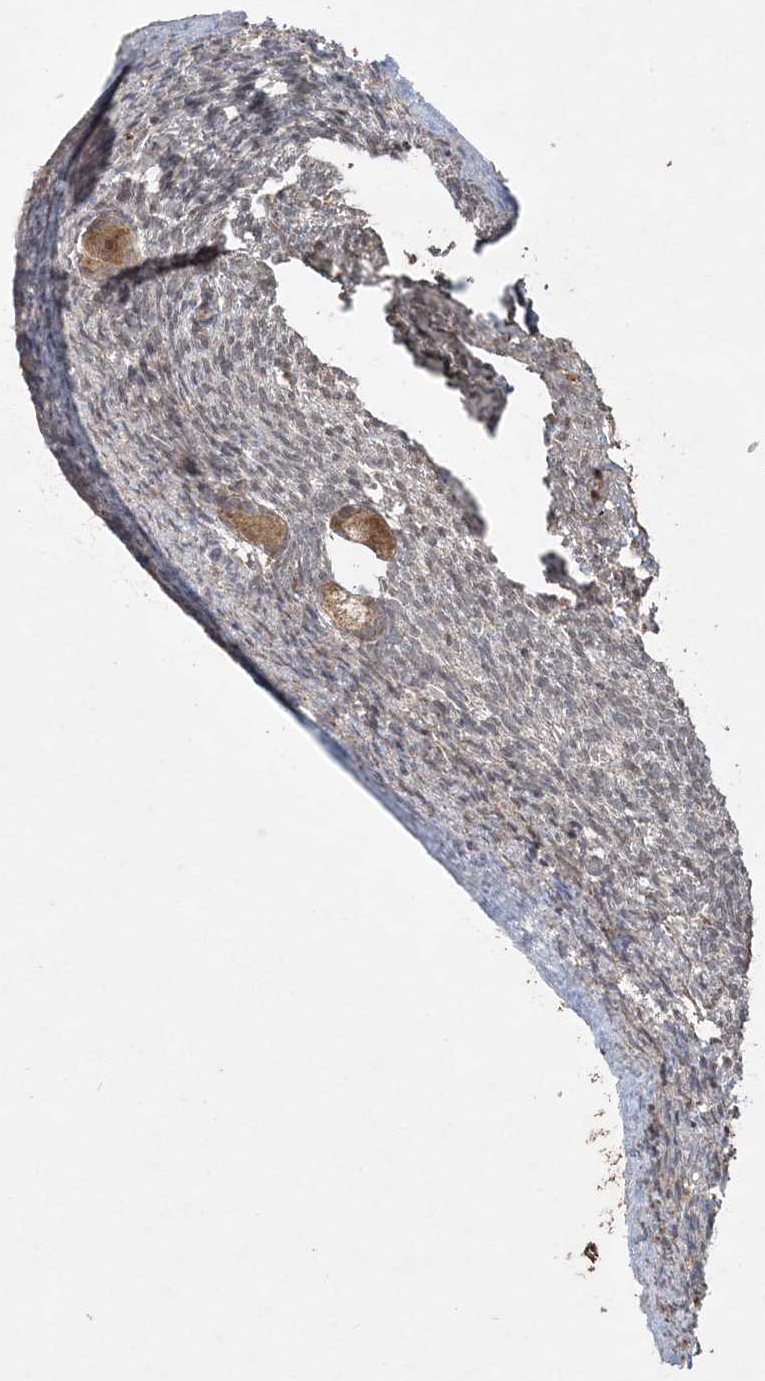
{"staining": {"intensity": "moderate", "quantity": ">75%", "location": "cytoplasmic/membranous"}, "tissue": "ovary", "cell_type": "Follicle cells", "image_type": "normal", "snomed": [{"axis": "morphology", "description": "Normal tissue, NOS"}, {"axis": "topography", "description": "Ovary"}], "caption": "Immunohistochemistry micrograph of unremarkable ovary stained for a protein (brown), which shows medium levels of moderate cytoplasmic/membranous staining in approximately >75% of follicle cells.", "gene": "SLU7", "patient": {"sex": "female", "age": 34}}